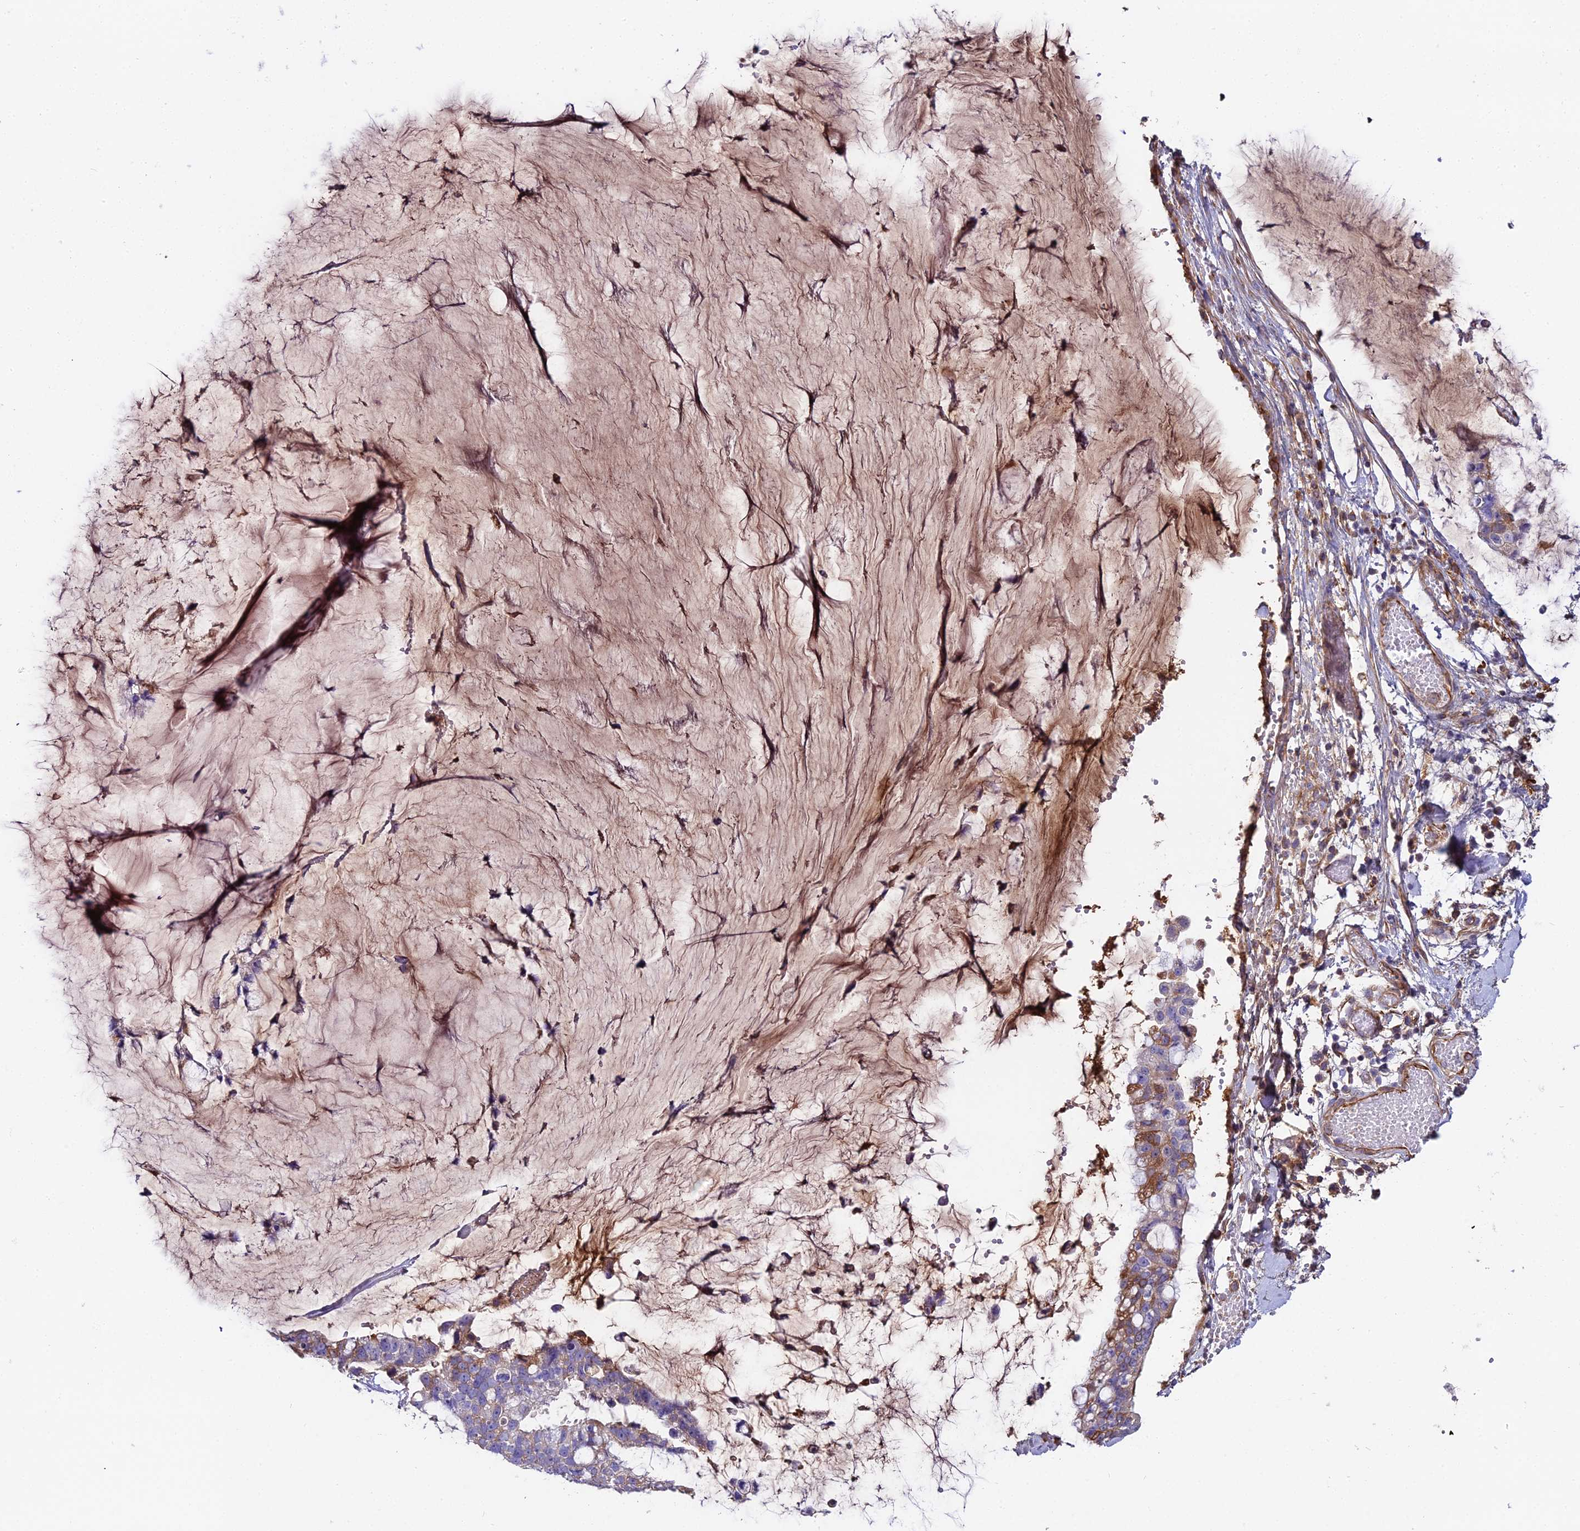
{"staining": {"intensity": "moderate", "quantity": "<25%", "location": "cytoplasmic/membranous"}, "tissue": "ovarian cancer", "cell_type": "Tumor cells", "image_type": "cancer", "snomed": [{"axis": "morphology", "description": "Cystadenocarcinoma, mucinous, NOS"}, {"axis": "topography", "description": "Ovary"}], "caption": "Ovarian cancer (mucinous cystadenocarcinoma) tissue shows moderate cytoplasmic/membranous staining in about <25% of tumor cells, visualized by immunohistochemistry.", "gene": "BEX4", "patient": {"sex": "female", "age": 39}}